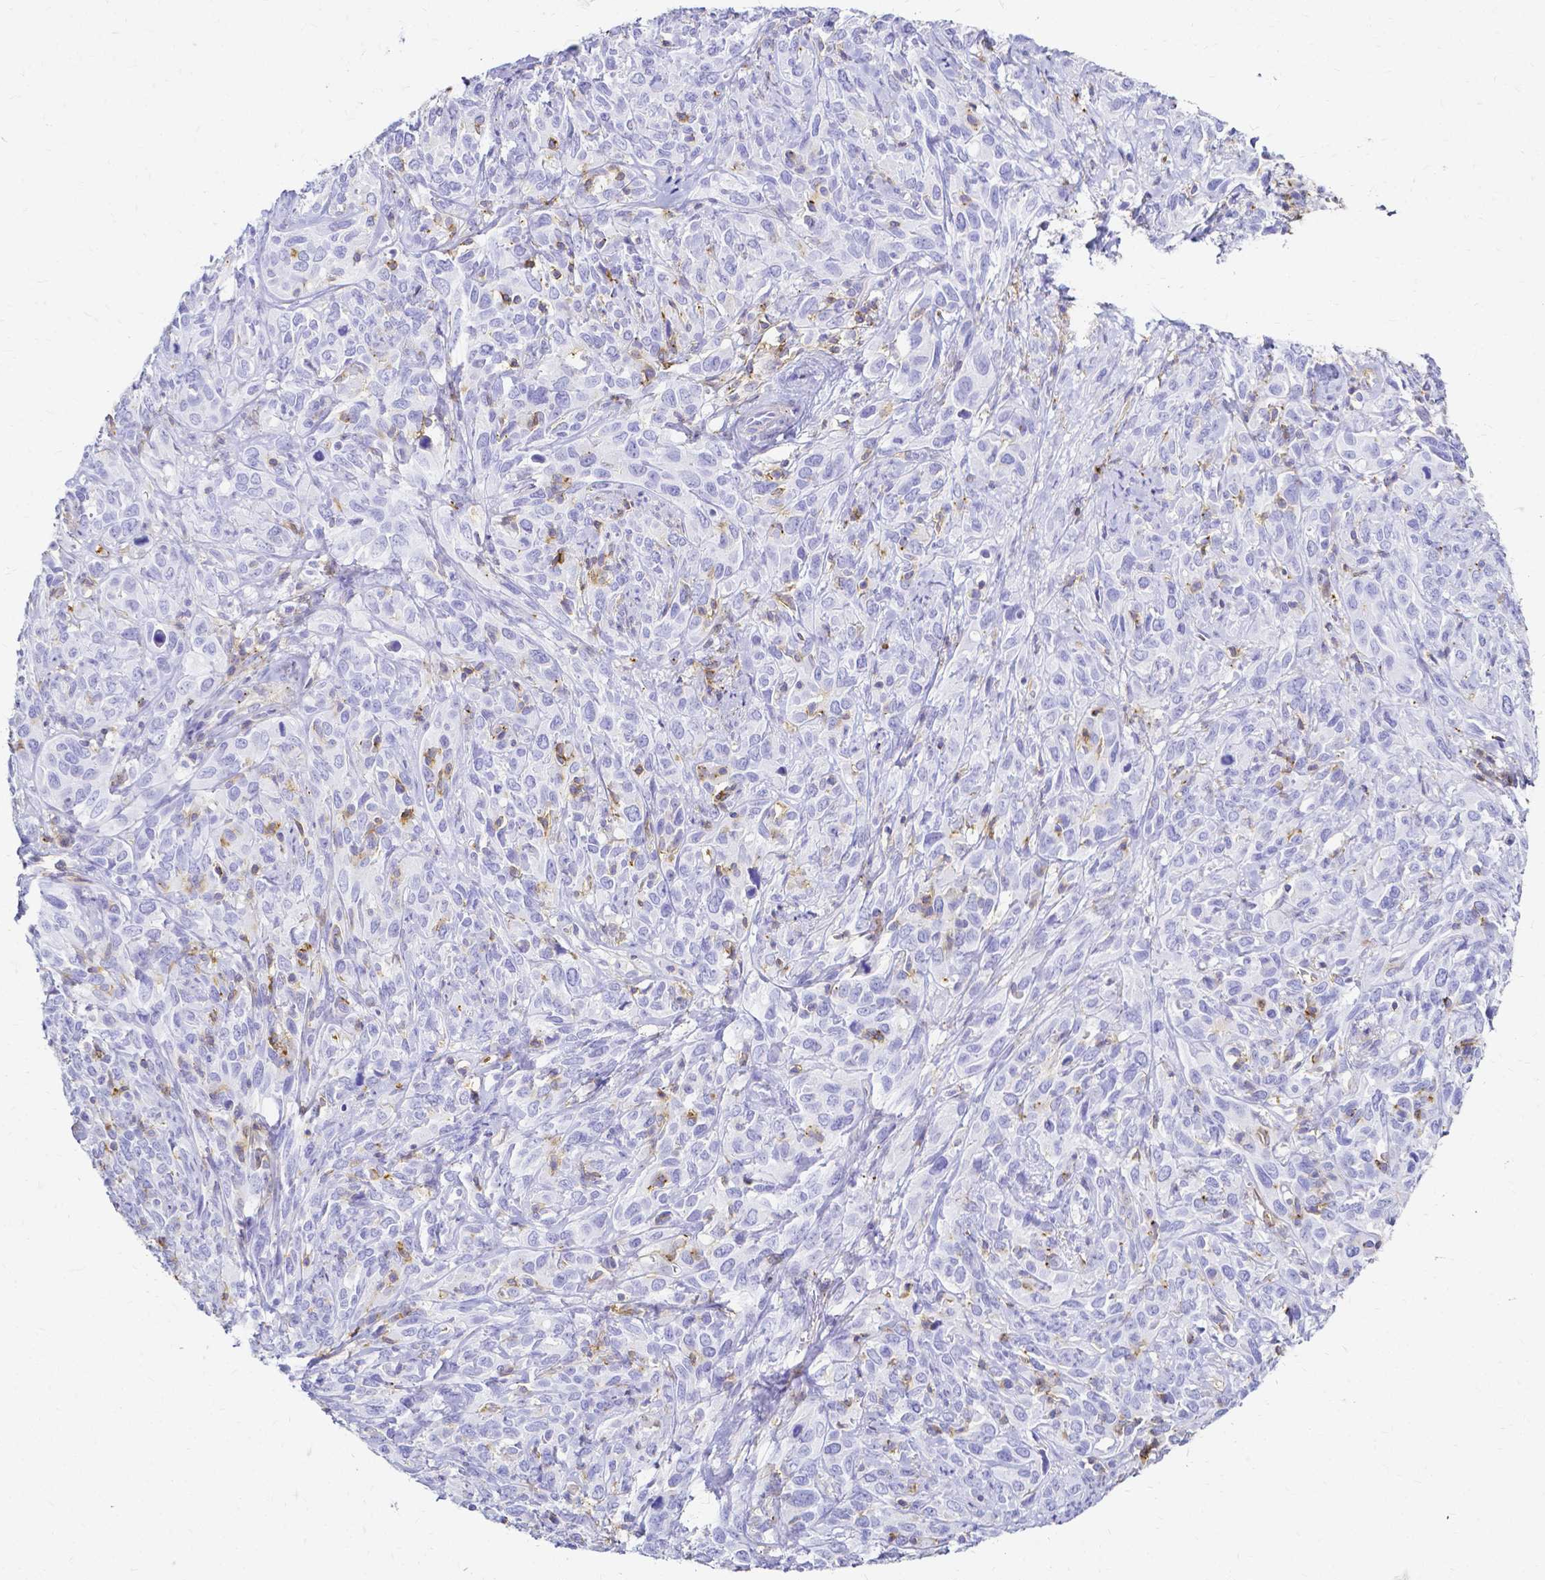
{"staining": {"intensity": "negative", "quantity": "none", "location": "none"}, "tissue": "cervical cancer", "cell_type": "Tumor cells", "image_type": "cancer", "snomed": [{"axis": "morphology", "description": "Normal tissue, NOS"}, {"axis": "morphology", "description": "Squamous cell carcinoma, NOS"}, {"axis": "topography", "description": "Cervix"}], "caption": "A histopathology image of human cervical squamous cell carcinoma is negative for staining in tumor cells. The staining is performed using DAB (3,3'-diaminobenzidine) brown chromogen with nuclei counter-stained in using hematoxylin.", "gene": "HSPA12A", "patient": {"sex": "female", "age": 51}}